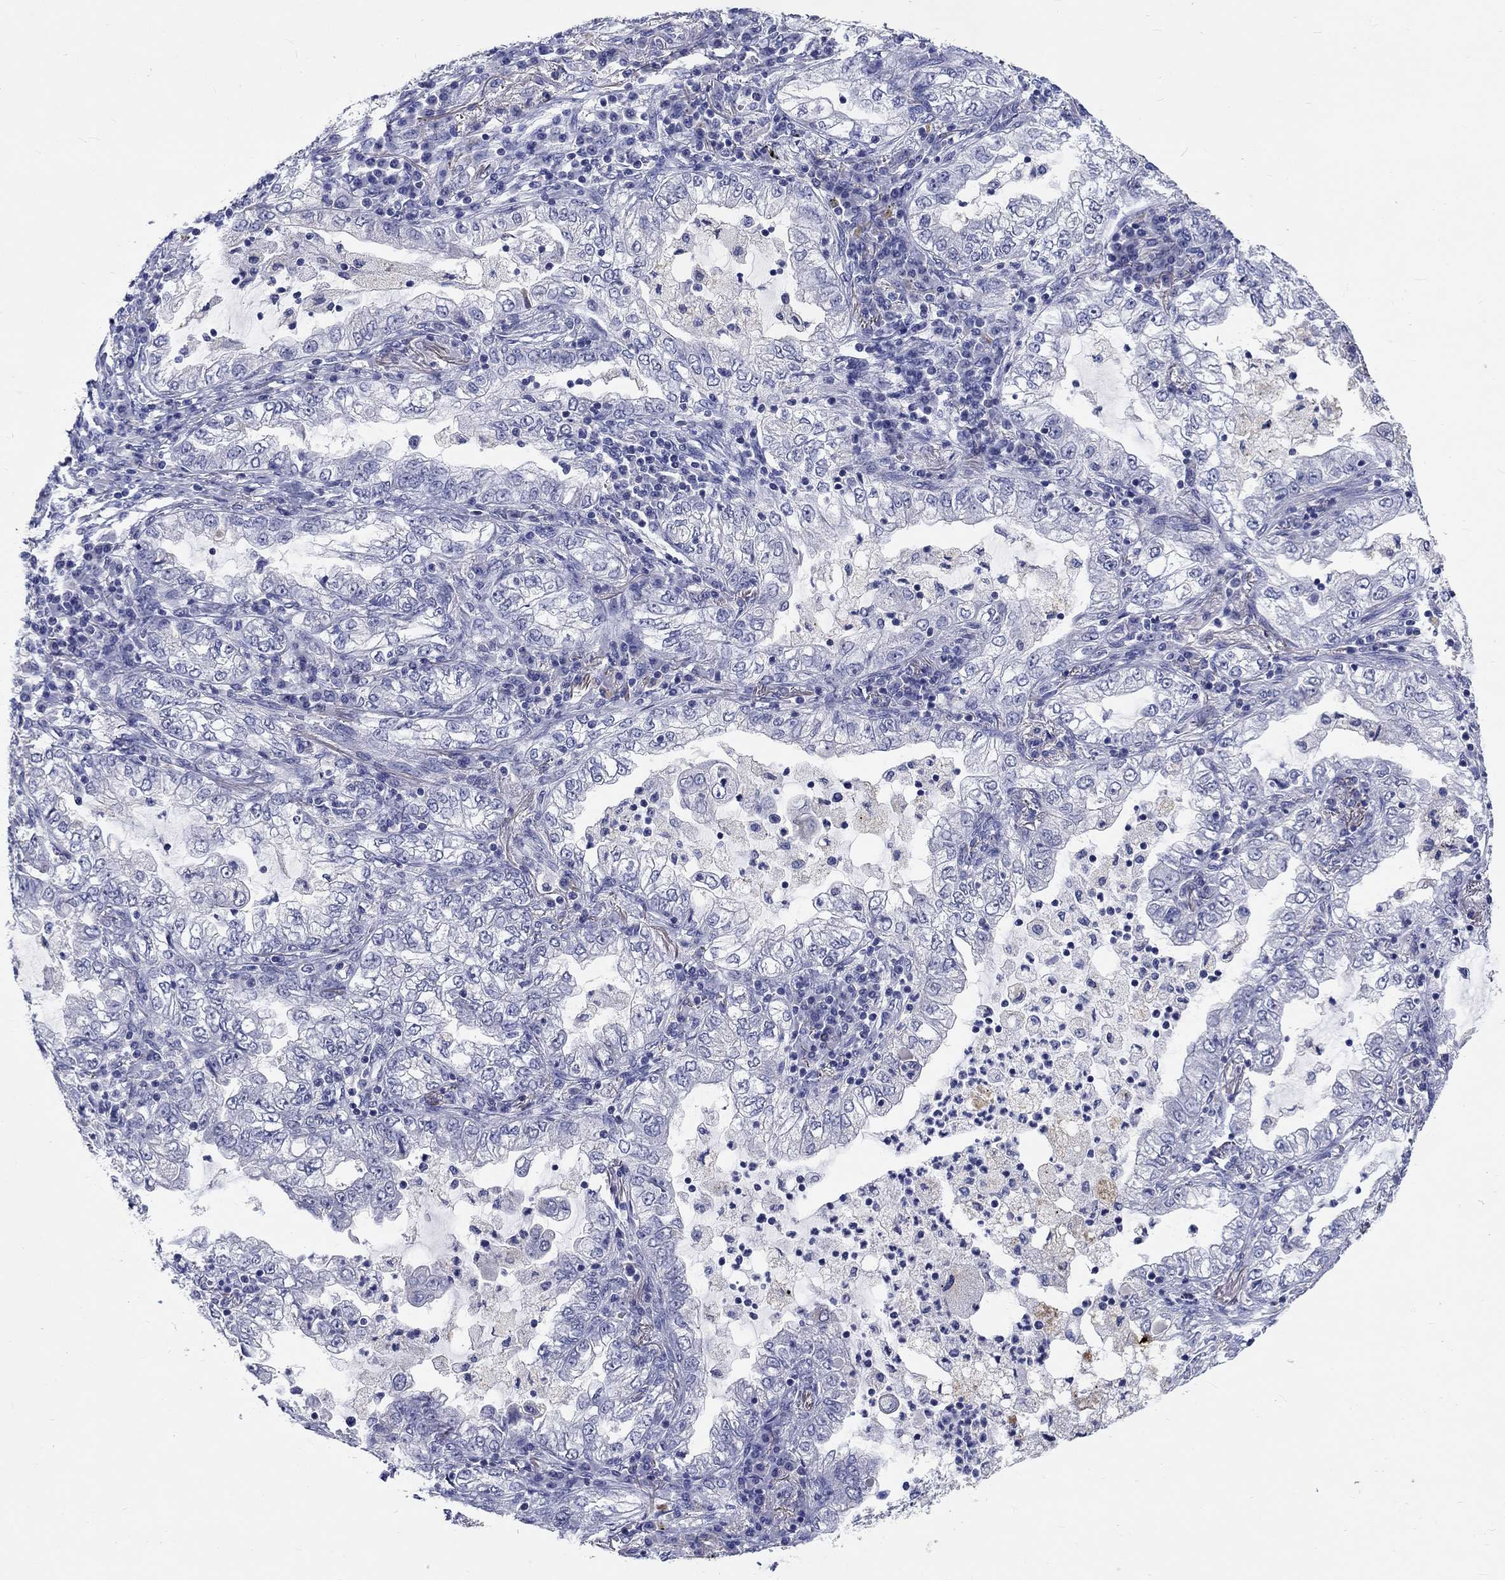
{"staining": {"intensity": "negative", "quantity": "none", "location": "none"}, "tissue": "lung cancer", "cell_type": "Tumor cells", "image_type": "cancer", "snomed": [{"axis": "morphology", "description": "Adenocarcinoma, NOS"}, {"axis": "topography", "description": "Lung"}], "caption": "Immunohistochemistry (IHC) of lung cancer (adenocarcinoma) displays no positivity in tumor cells. The staining is performed using DAB (3,3'-diaminobenzidine) brown chromogen with nuclei counter-stained in using hematoxylin.", "gene": "GRIN1", "patient": {"sex": "female", "age": 73}}